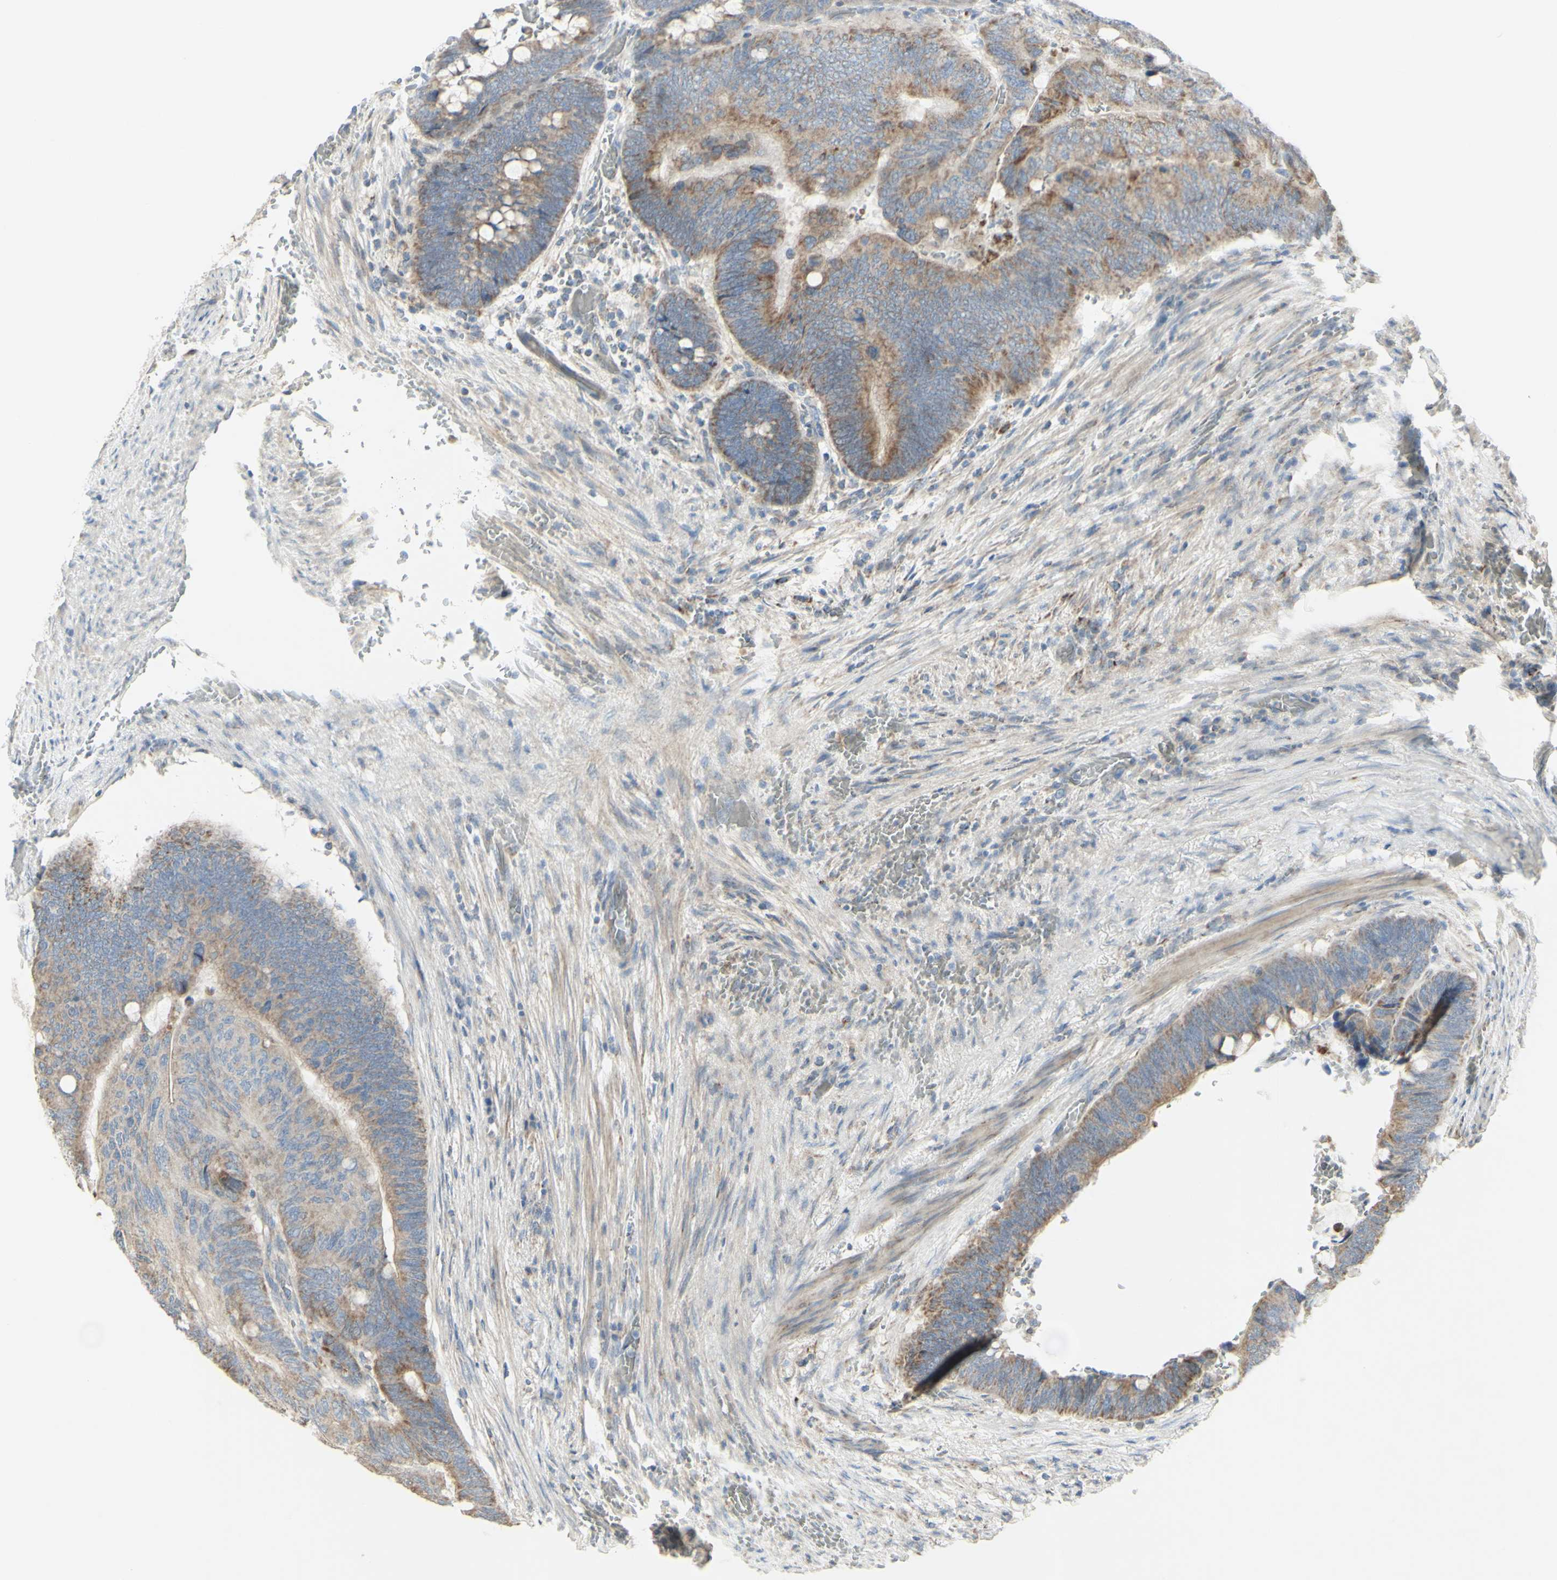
{"staining": {"intensity": "moderate", "quantity": "<25%", "location": "cytoplasmic/membranous"}, "tissue": "colorectal cancer", "cell_type": "Tumor cells", "image_type": "cancer", "snomed": [{"axis": "morphology", "description": "Normal tissue, NOS"}, {"axis": "morphology", "description": "Adenocarcinoma, NOS"}, {"axis": "topography", "description": "Rectum"}, {"axis": "topography", "description": "Peripheral nerve tissue"}], "caption": "Immunohistochemistry (IHC) histopathology image of neoplastic tissue: colorectal cancer stained using immunohistochemistry (IHC) shows low levels of moderate protein expression localized specifically in the cytoplasmic/membranous of tumor cells, appearing as a cytoplasmic/membranous brown color.", "gene": "CNTNAP1", "patient": {"sex": "male", "age": 92}}